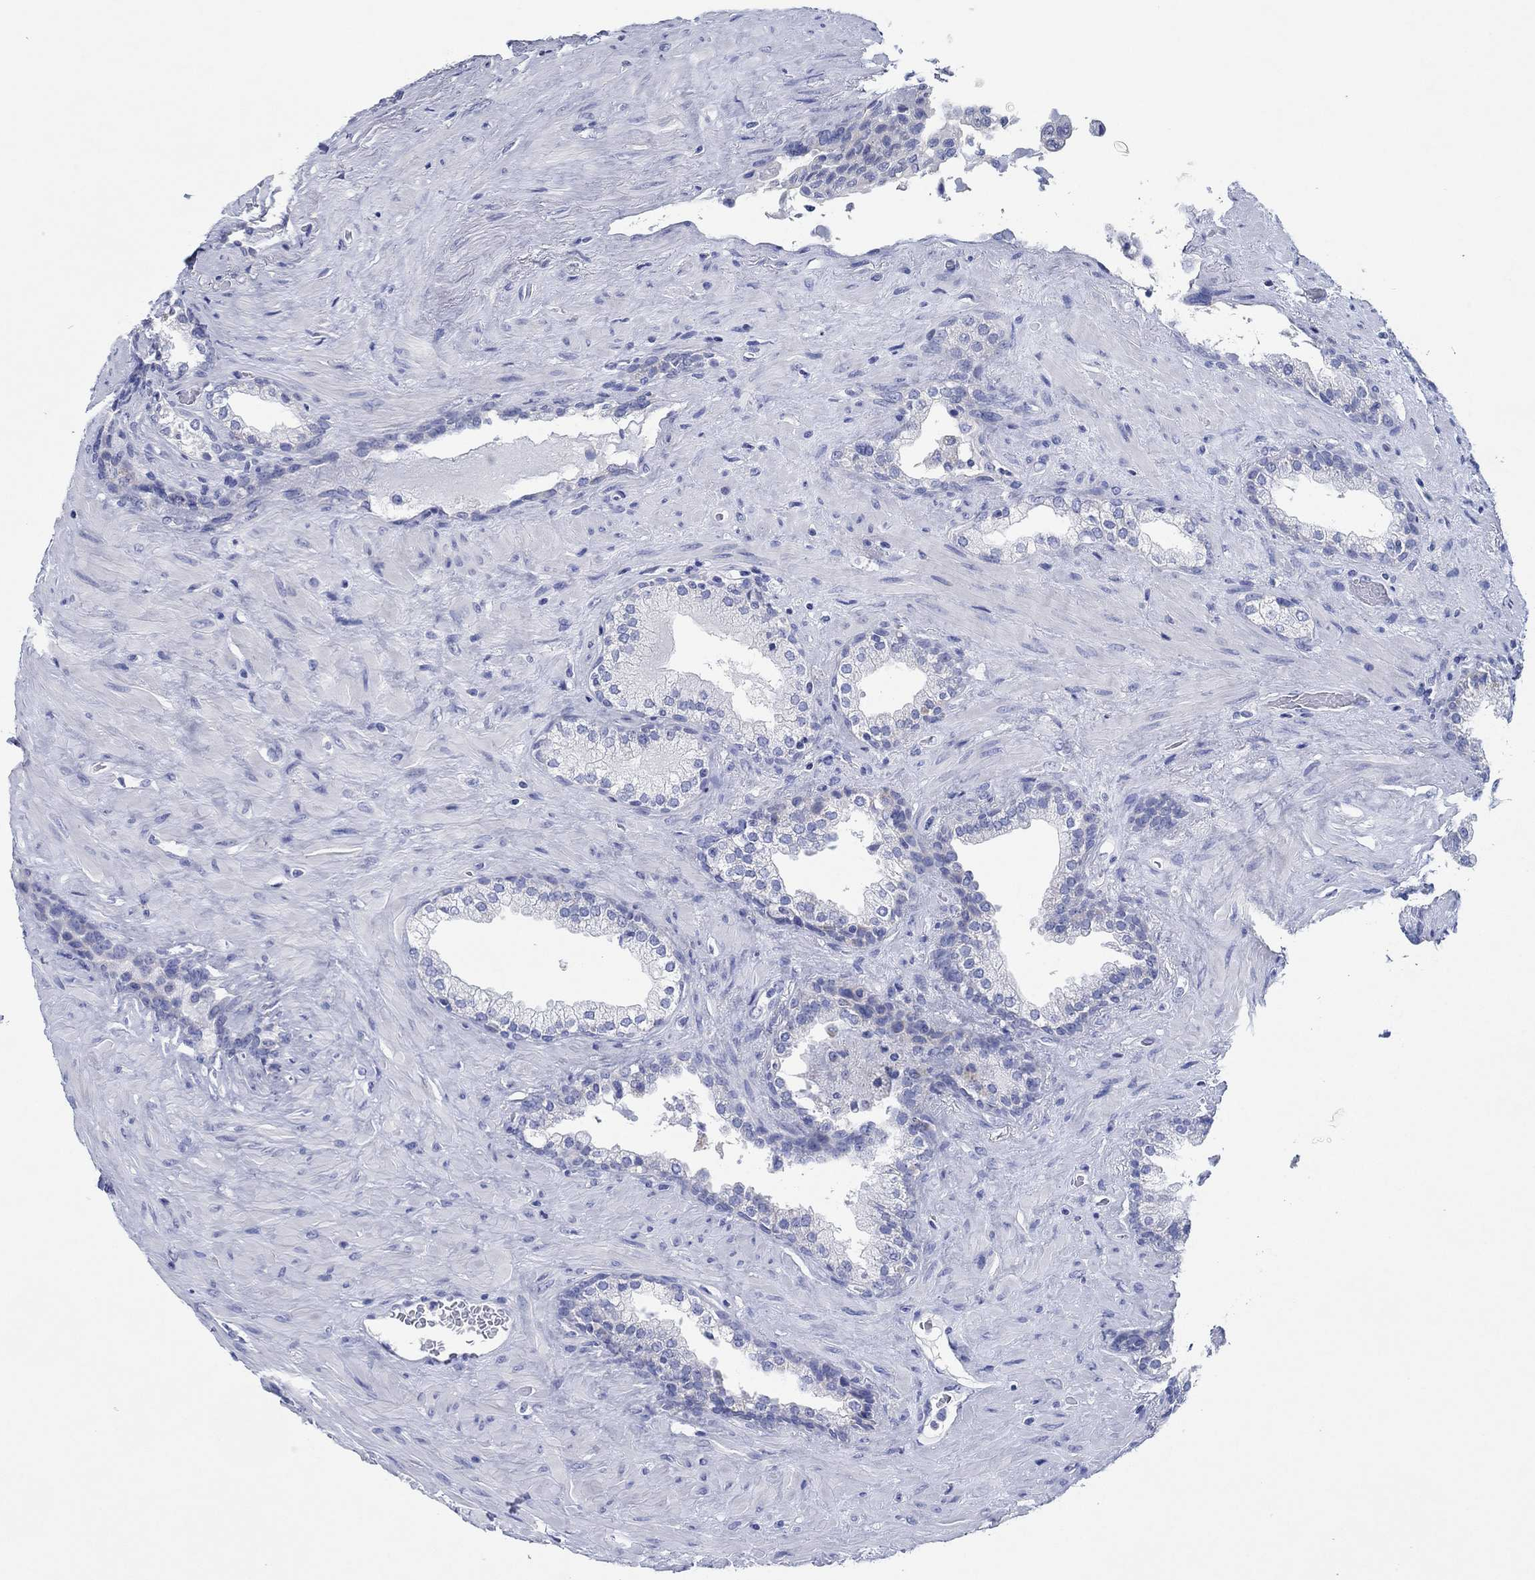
{"staining": {"intensity": "negative", "quantity": "none", "location": "none"}, "tissue": "prostate", "cell_type": "Glandular cells", "image_type": "normal", "snomed": [{"axis": "morphology", "description": "Normal tissue, NOS"}, {"axis": "topography", "description": "Prostate"}], "caption": "This is an immunohistochemistry (IHC) histopathology image of normal human prostate. There is no positivity in glandular cells.", "gene": "HCRT", "patient": {"sex": "male", "age": 63}}